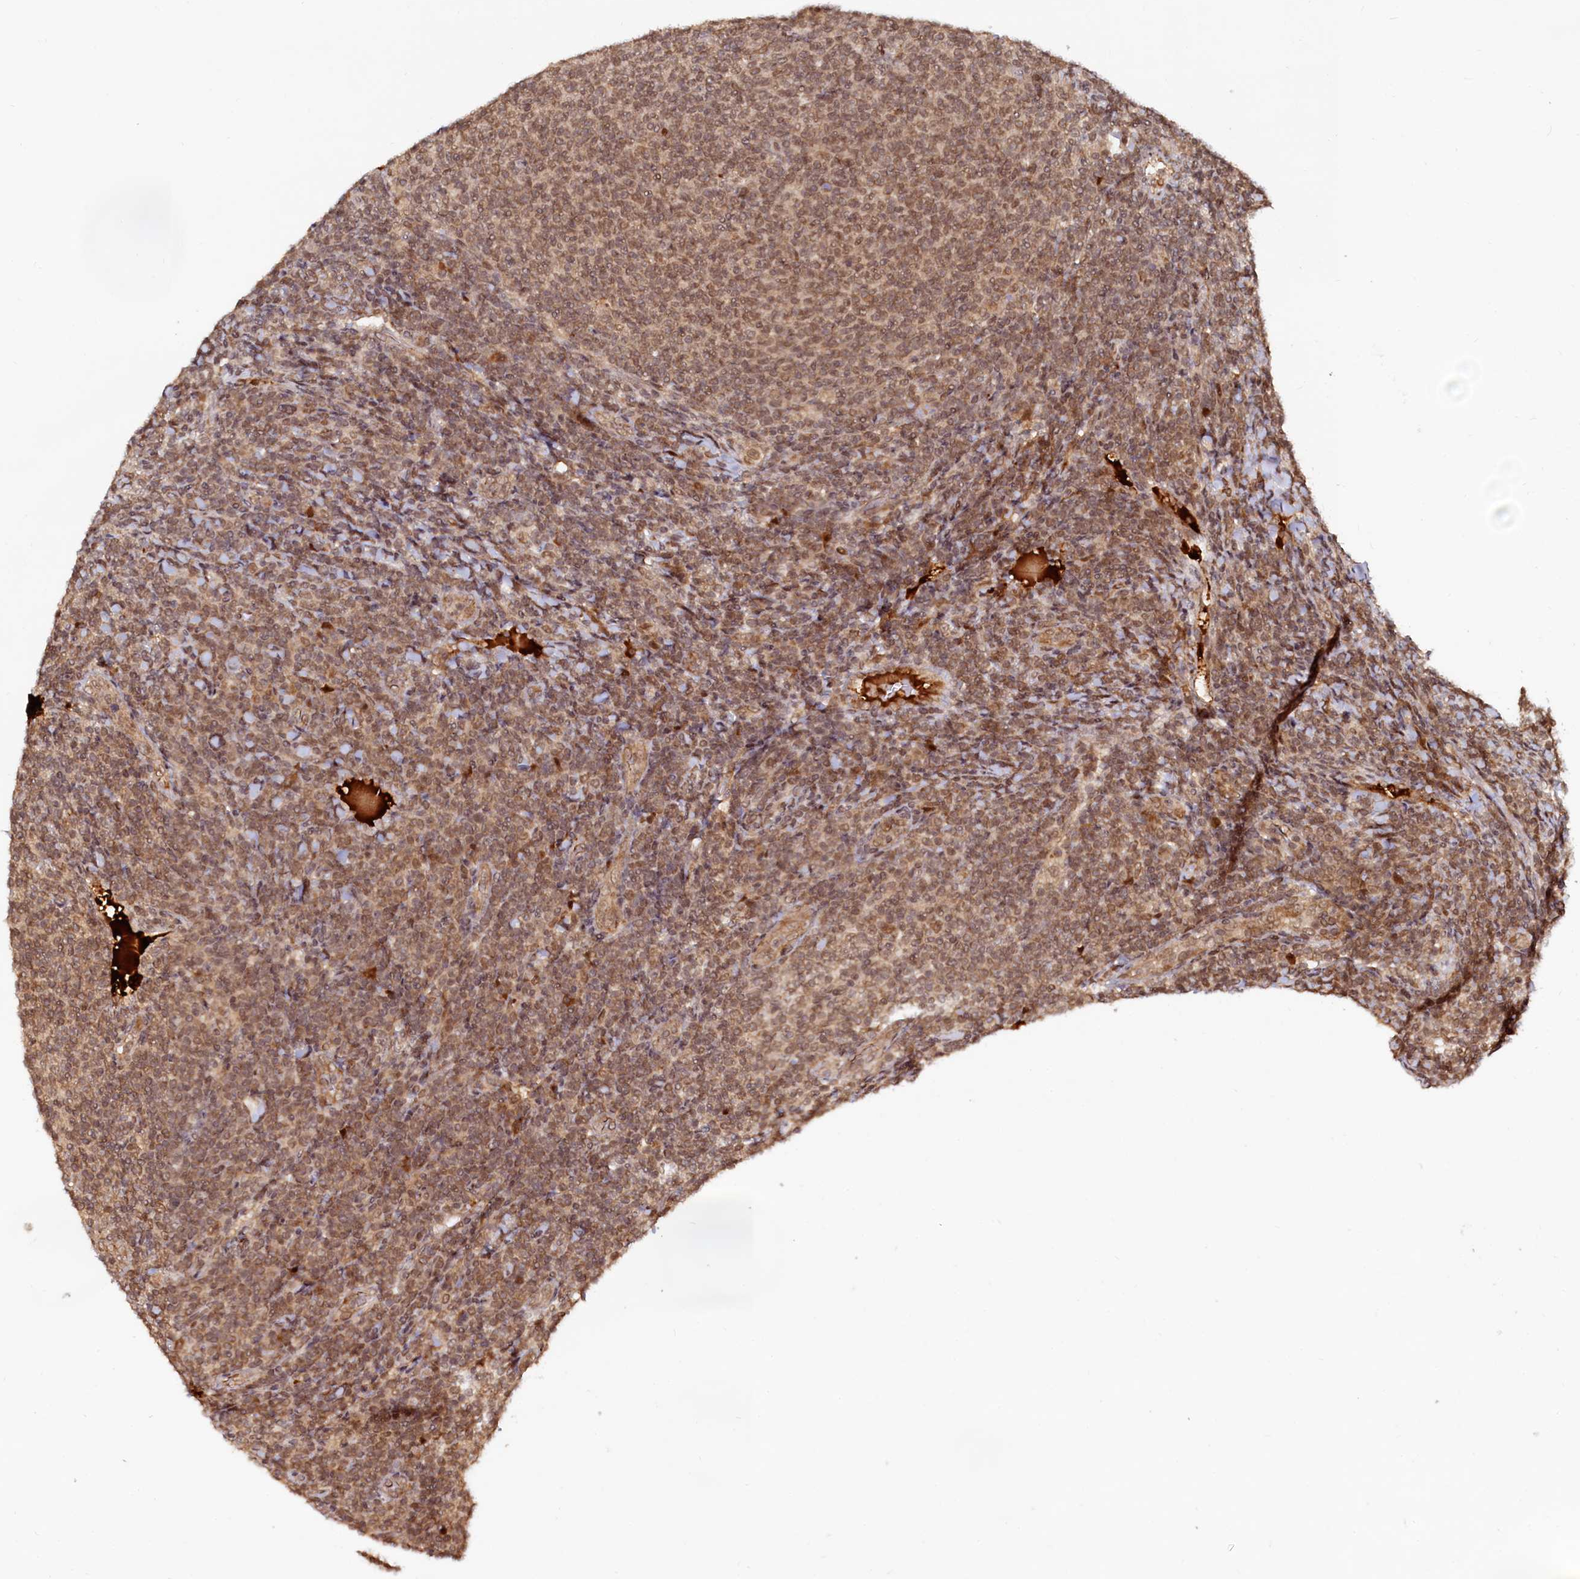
{"staining": {"intensity": "moderate", "quantity": ">75%", "location": "nuclear"}, "tissue": "lymphoma", "cell_type": "Tumor cells", "image_type": "cancer", "snomed": [{"axis": "morphology", "description": "Malignant lymphoma, non-Hodgkin's type, Low grade"}, {"axis": "topography", "description": "Lymph node"}], "caption": "Immunohistochemical staining of human low-grade malignant lymphoma, non-Hodgkin's type exhibits medium levels of moderate nuclear staining in about >75% of tumor cells.", "gene": "TRAPPC4", "patient": {"sex": "male", "age": 66}}